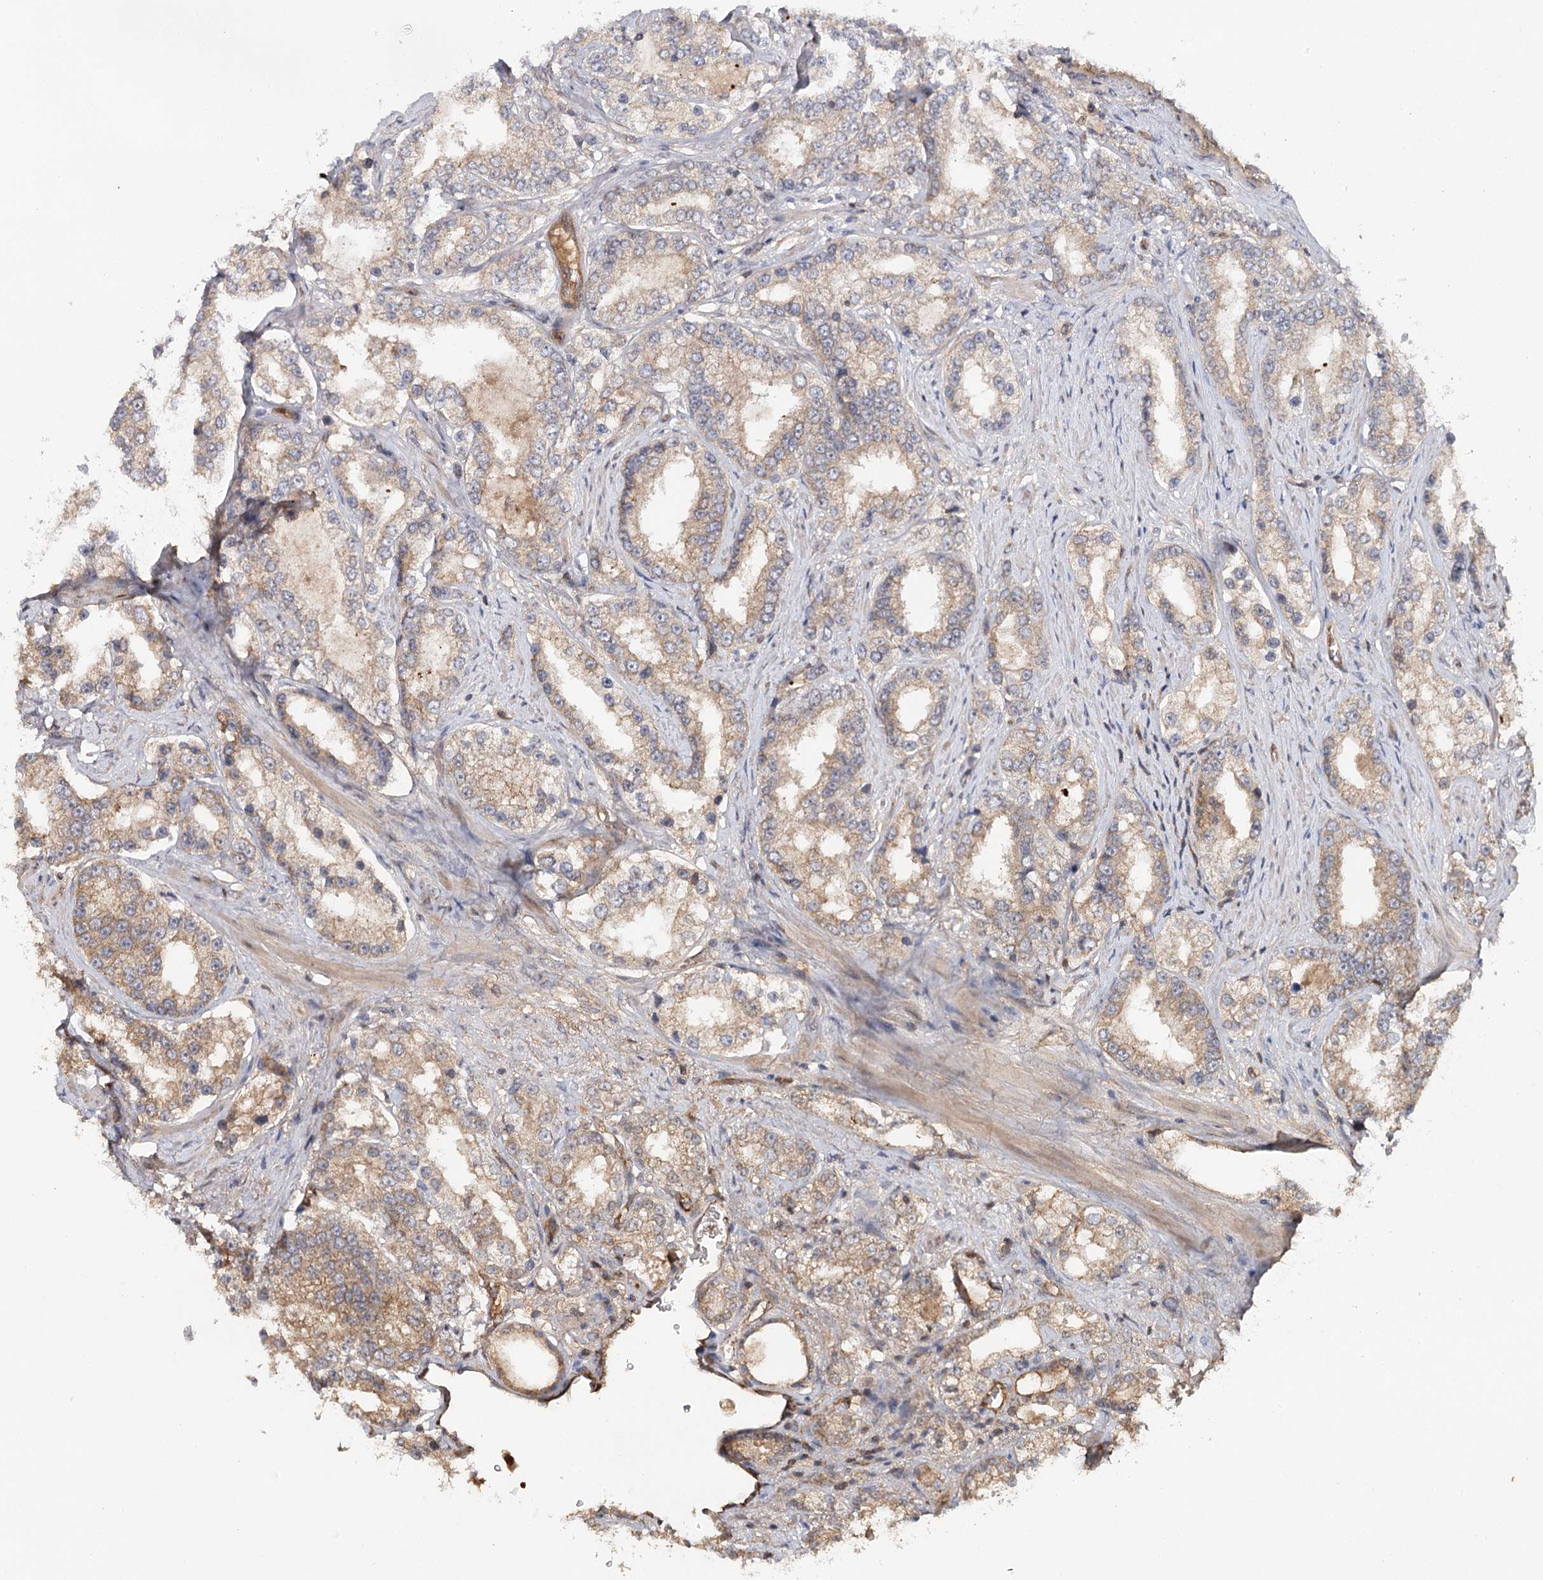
{"staining": {"intensity": "moderate", "quantity": "<25%", "location": "cytoplasmic/membranous"}, "tissue": "prostate cancer", "cell_type": "Tumor cells", "image_type": "cancer", "snomed": [{"axis": "morphology", "description": "Normal tissue, NOS"}, {"axis": "morphology", "description": "Adenocarcinoma, High grade"}, {"axis": "topography", "description": "Prostate"}], "caption": "Immunohistochemistry (IHC) micrograph of human prostate cancer stained for a protein (brown), which displays low levels of moderate cytoplasmic/membranous expression in about <25% of tumor cells.", "gene": "BCR", "patient": {"sex": "male", "age": 83}}